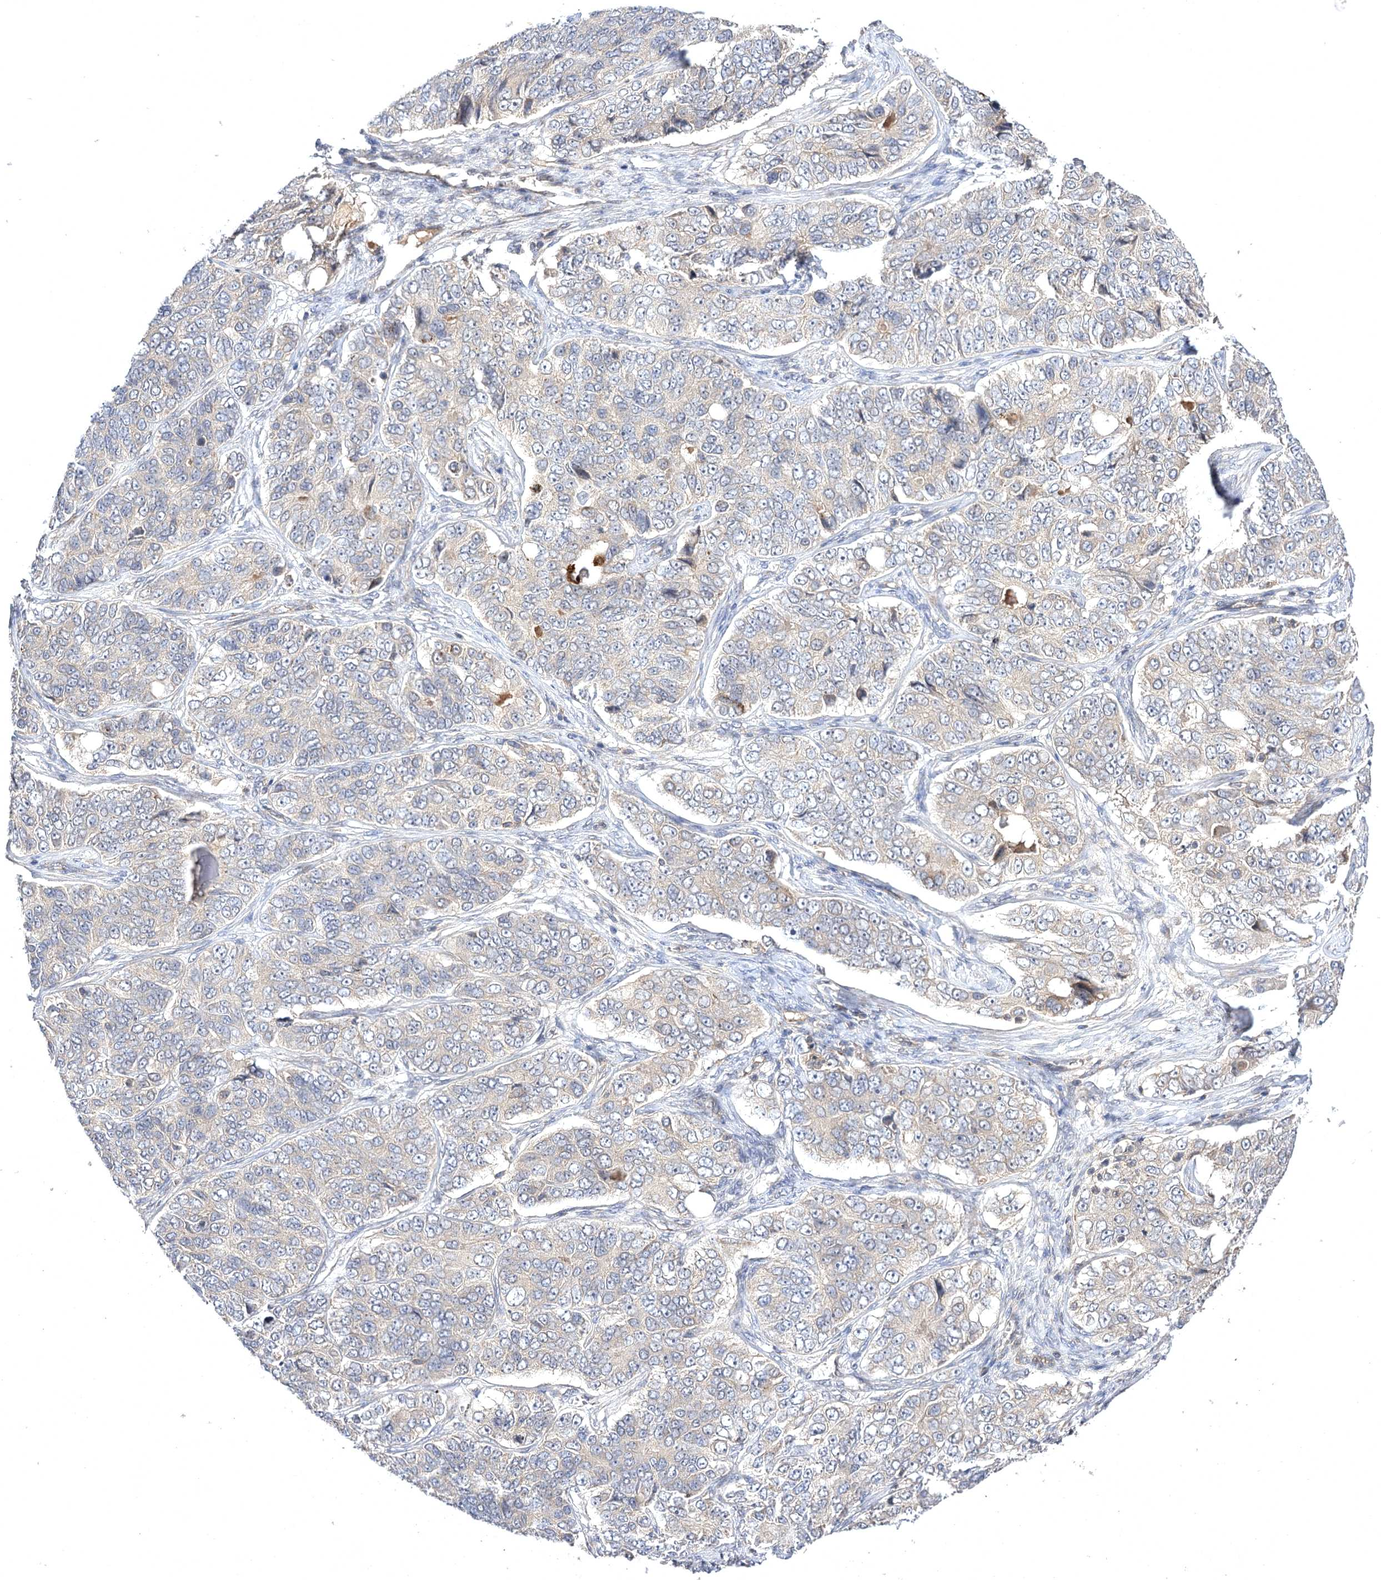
{"staining": {"intensity": "weak", "quantity": "<25%", "location": "cytoplasmic/membranous"}, "tissue": "ovarian cancer", "cell_type": "Tumor cells", "image_type": "cancer", "snomed": [{"axis": "morphology", "description": "Carcinoma, endometroid"}, {"axis": "topography", "description": "Ovary"}], "caption": "DAB (3,3'-diaminobenzidine) immunohistochemical staining of endometroid carcinoma (ovarian) displays no significant expression in tumor cells.", "gene": "BCR", "patient": {"sex": "female", "age": 51}}